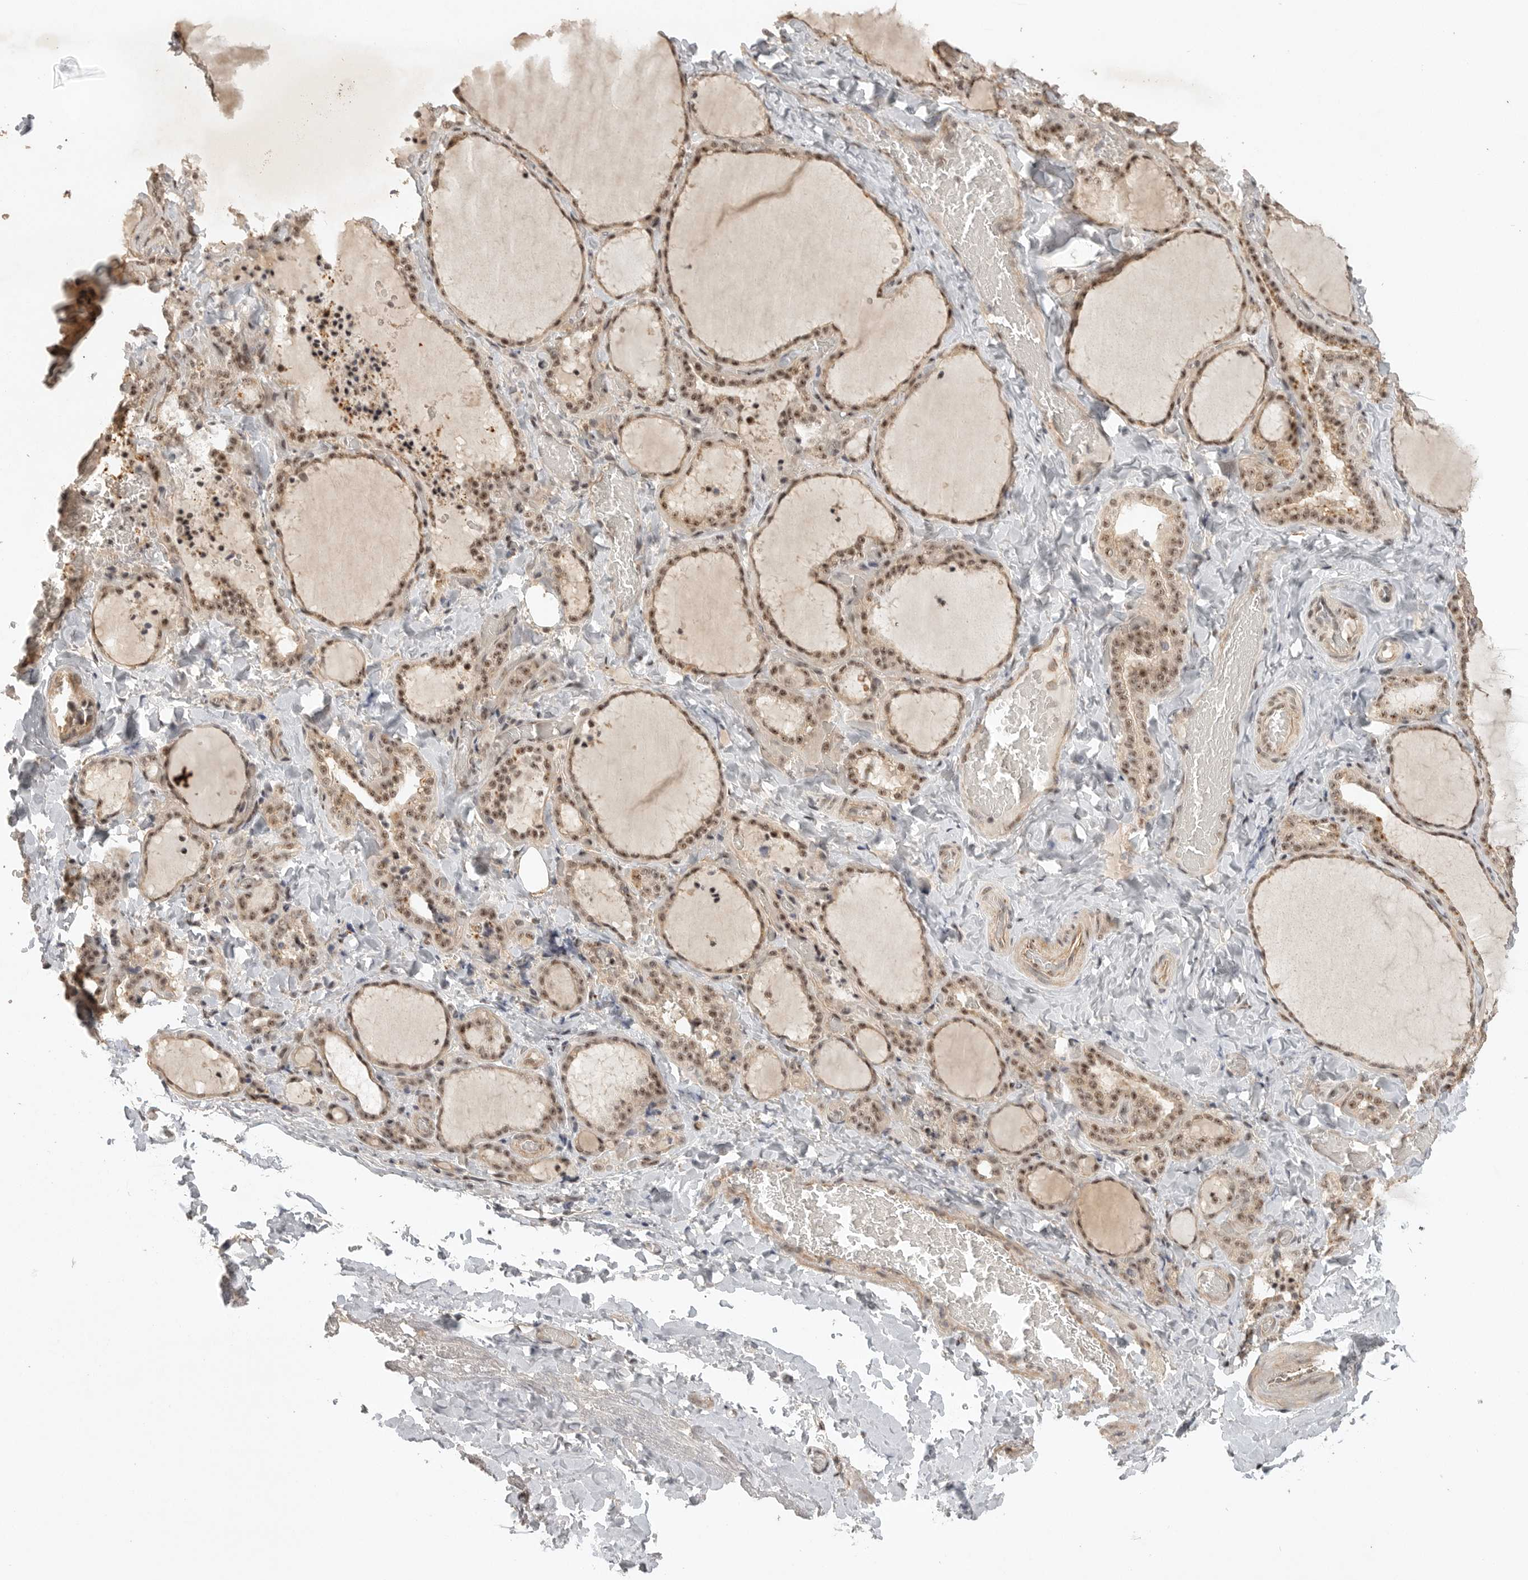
{"staining": {"intensity": "moderate", "quantity": ">75%", "location": "cytoplasmic/membranous,nuclear"}, "tissue": "thyroid gland", "cell_type": "Glandular cells", "image_type": "normal", "snomed": [{"axis": "morphology", "description": "Normal tissue, NOS"}, {"axis": "topography", "description": "Thyroid gland"}], "caption": "This micrograph exhibits immunohistochemistry (IHC) staining of benign human thyroid gland, with medium moderate cytoplasmic/membranous,nuclear expression in approximately >75% of glandular cells.", "gene": "POMP", "patient": {"sex": "female", "age": 22}}